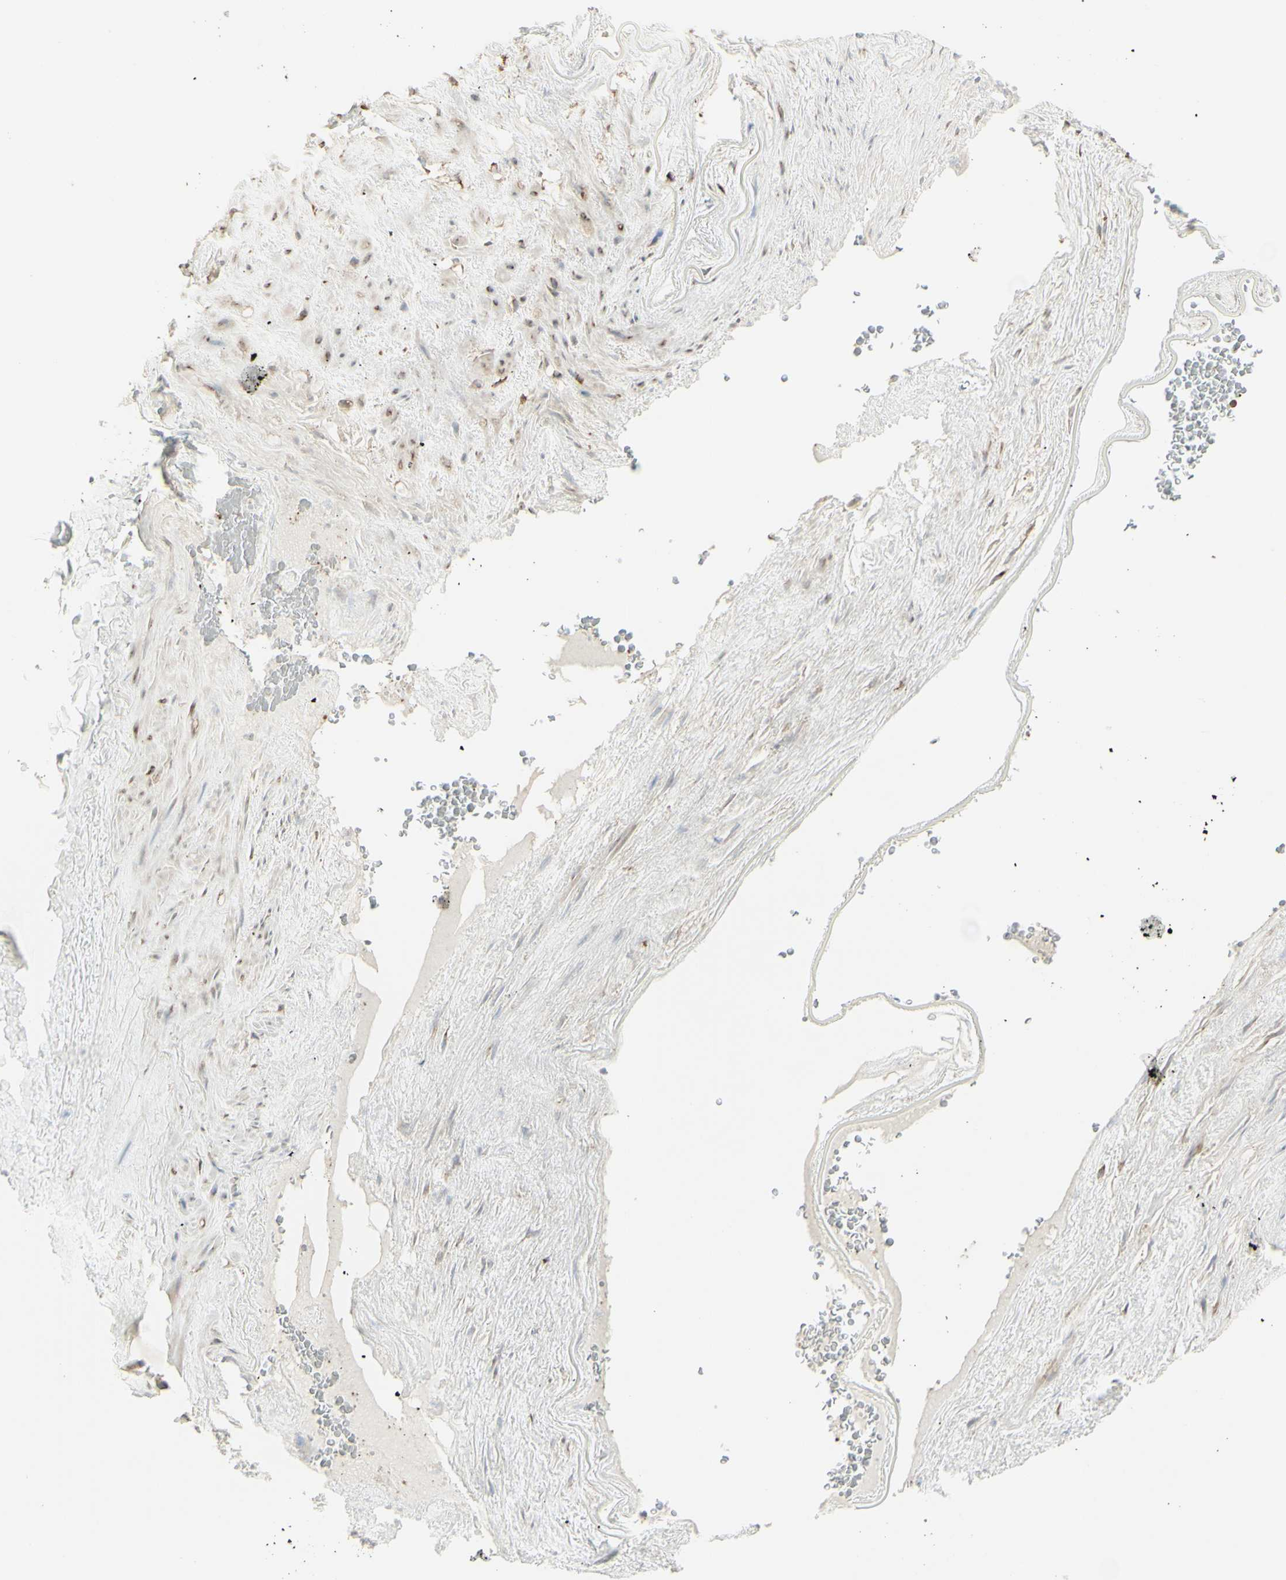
{"staining": {"intensity": "moderate", "quantity": "25%-75%", "location": "cytoplasmic/membranous"}, "tissue": "adipose tissue", "cell_type": "Adipocytes", "image_type": "normal", "snomed": [{"axis": "morphology", "description": "Normal tissue, NOS"}, {"axis": "topography", "description": "Peripheral nerve tissue"}], "caption": "Immunohistochemistry staining of benign adipose tissue, which displays medium levels of moderate cytoplasmic/membranous expression in approximately 25%-75% of adipocytes indicating moderate cytoplasmic/membranous protein expression. The staining was performed using DAB (3,3'-diaminobenzidine) (brown) for protein detection and nuclei were counterstained in hematoxylin (blue).", "gene": "EEF1B2", "patient": {"sex": "male", "age": 70}}